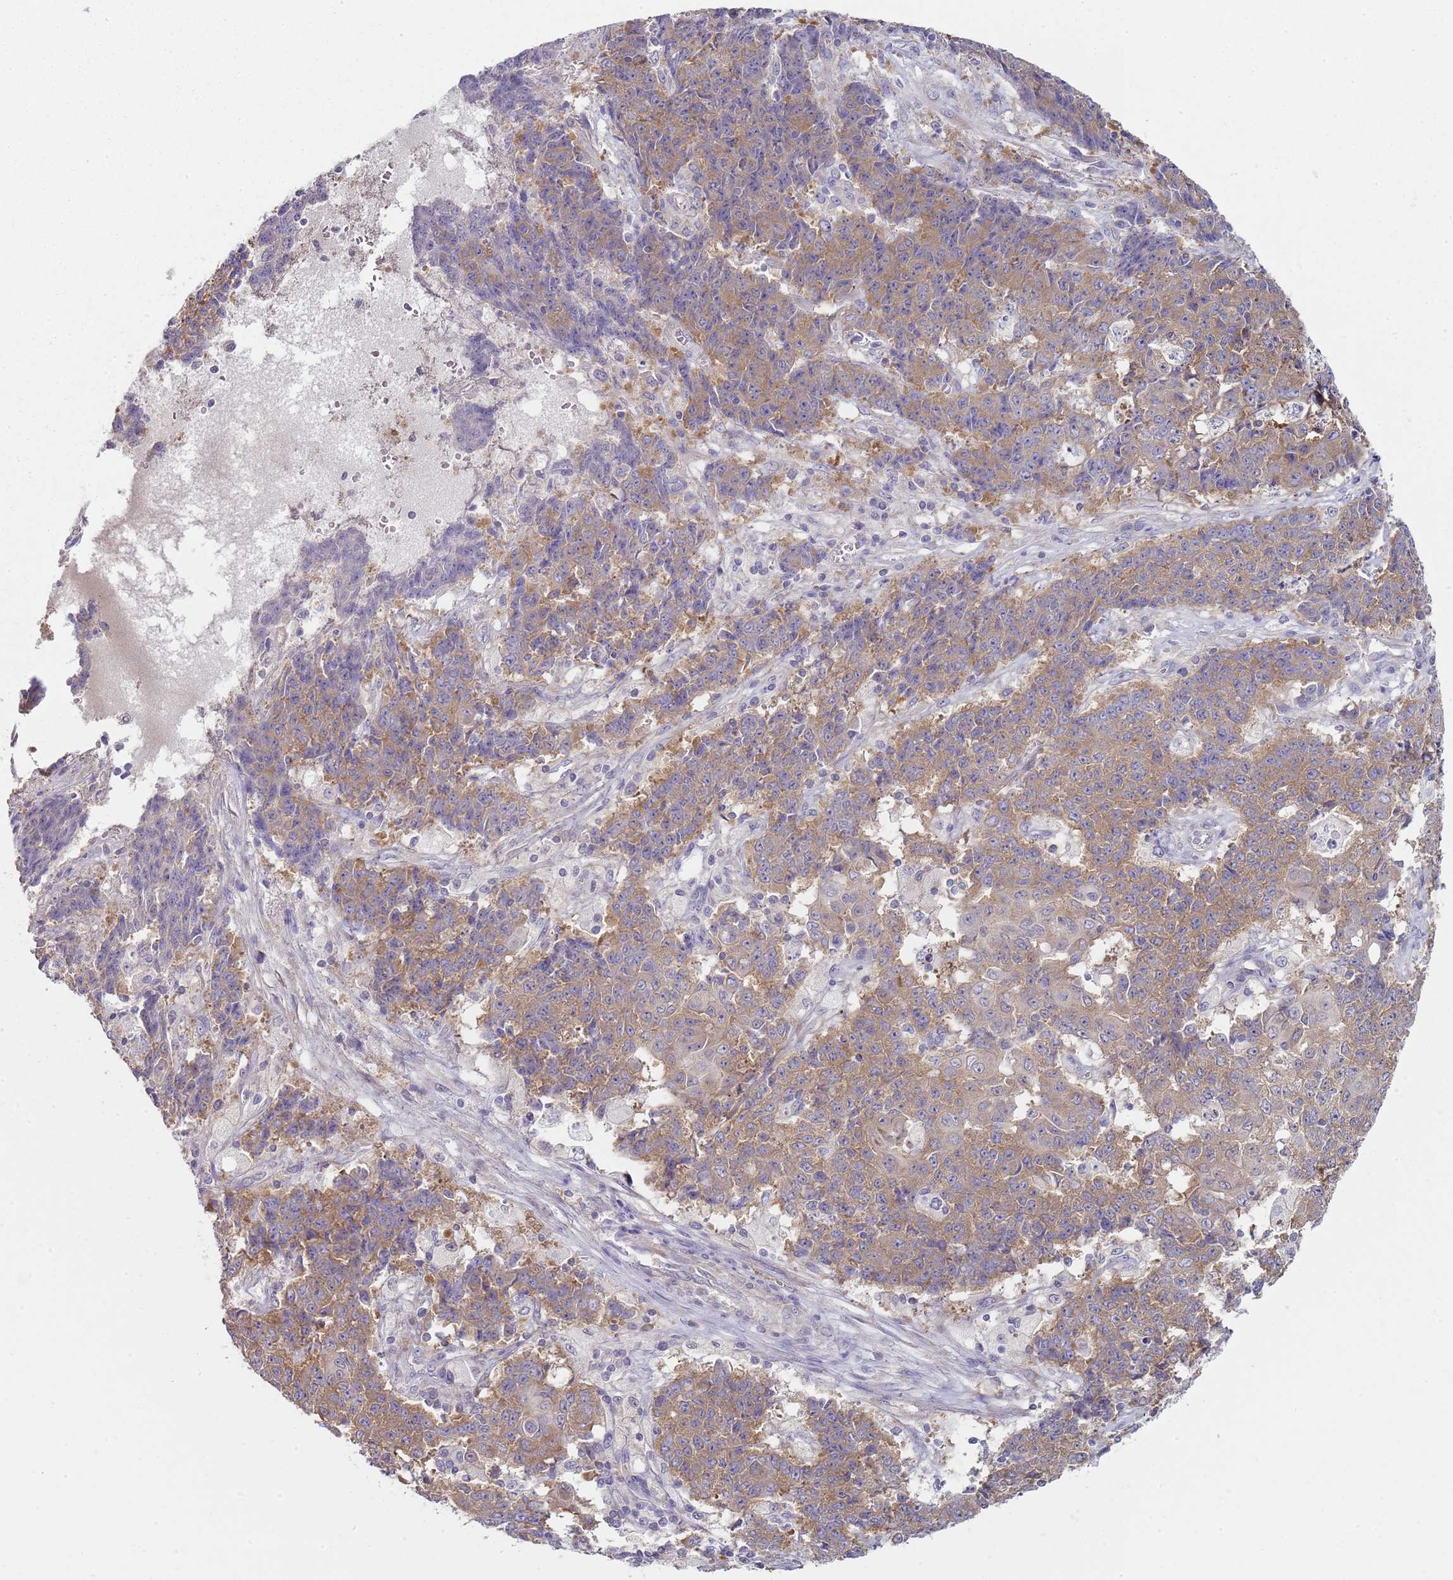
{"staining": {"intensity": "moderate", "quantity": ">75%", "location": "cytoplasmic/membranous"}, "tissue": "ovarian cancer", "cell_type": "Tumor cells", "image_type": "cancer", "snomed": [{"axis": "morphology", "description": "Carcinoma, endometroid"}, {"axis": "topography", "description": "Ovary"}], "caption": "Immunohistochemistry (IHC) (DAB (3,3'-diaminobenzidine)) staining of human ovarian cancer (endometroid carcinoma) shows moderate cytoplasmic/membranous protein staining in about >75% of tumor cells.", "gene": "SLC26A6", "patient": {"sex": "female", "age": 42}}